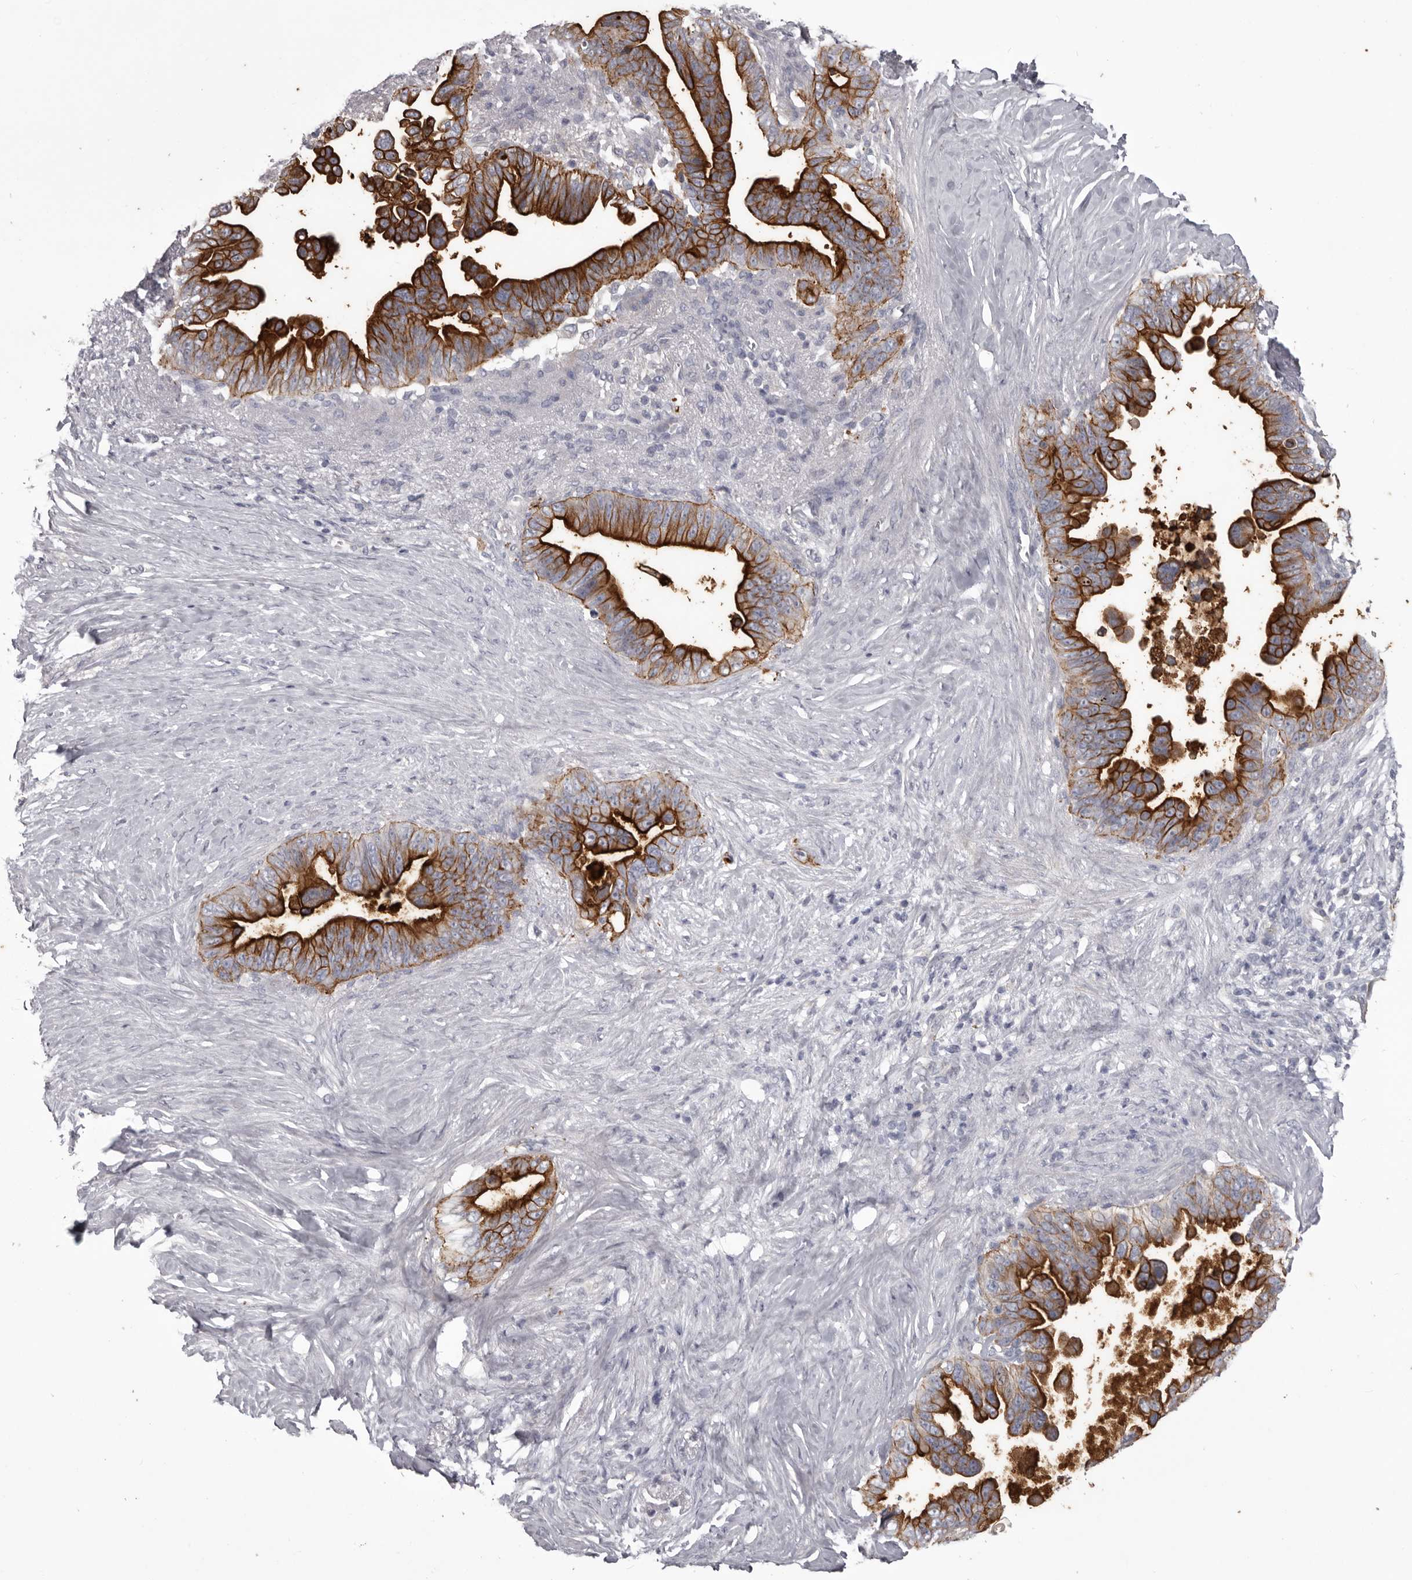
{"staining": {"intensity": "strong", "quantity": ">75%", "location": "cytoplasmic/membranous"}, "tissue": "pancreatic cancer", "cell_type": "Tumor cells", "image_type": "cancer", "snomed": [{"axis": "morphology", "description": "Adenocarcinoma, NOS"}, {"axis": "topography", "description": "Pancreas"}], "caption": "This photomicrograph reveals immunohistochemistry staining of pancreatic adenocarcinoma, with high strong cytoplasmic/membranous expression in approximately >75% of tumor cells.", "gene": "LPAR6", "patient": {"sex": "female", "age": 72}}